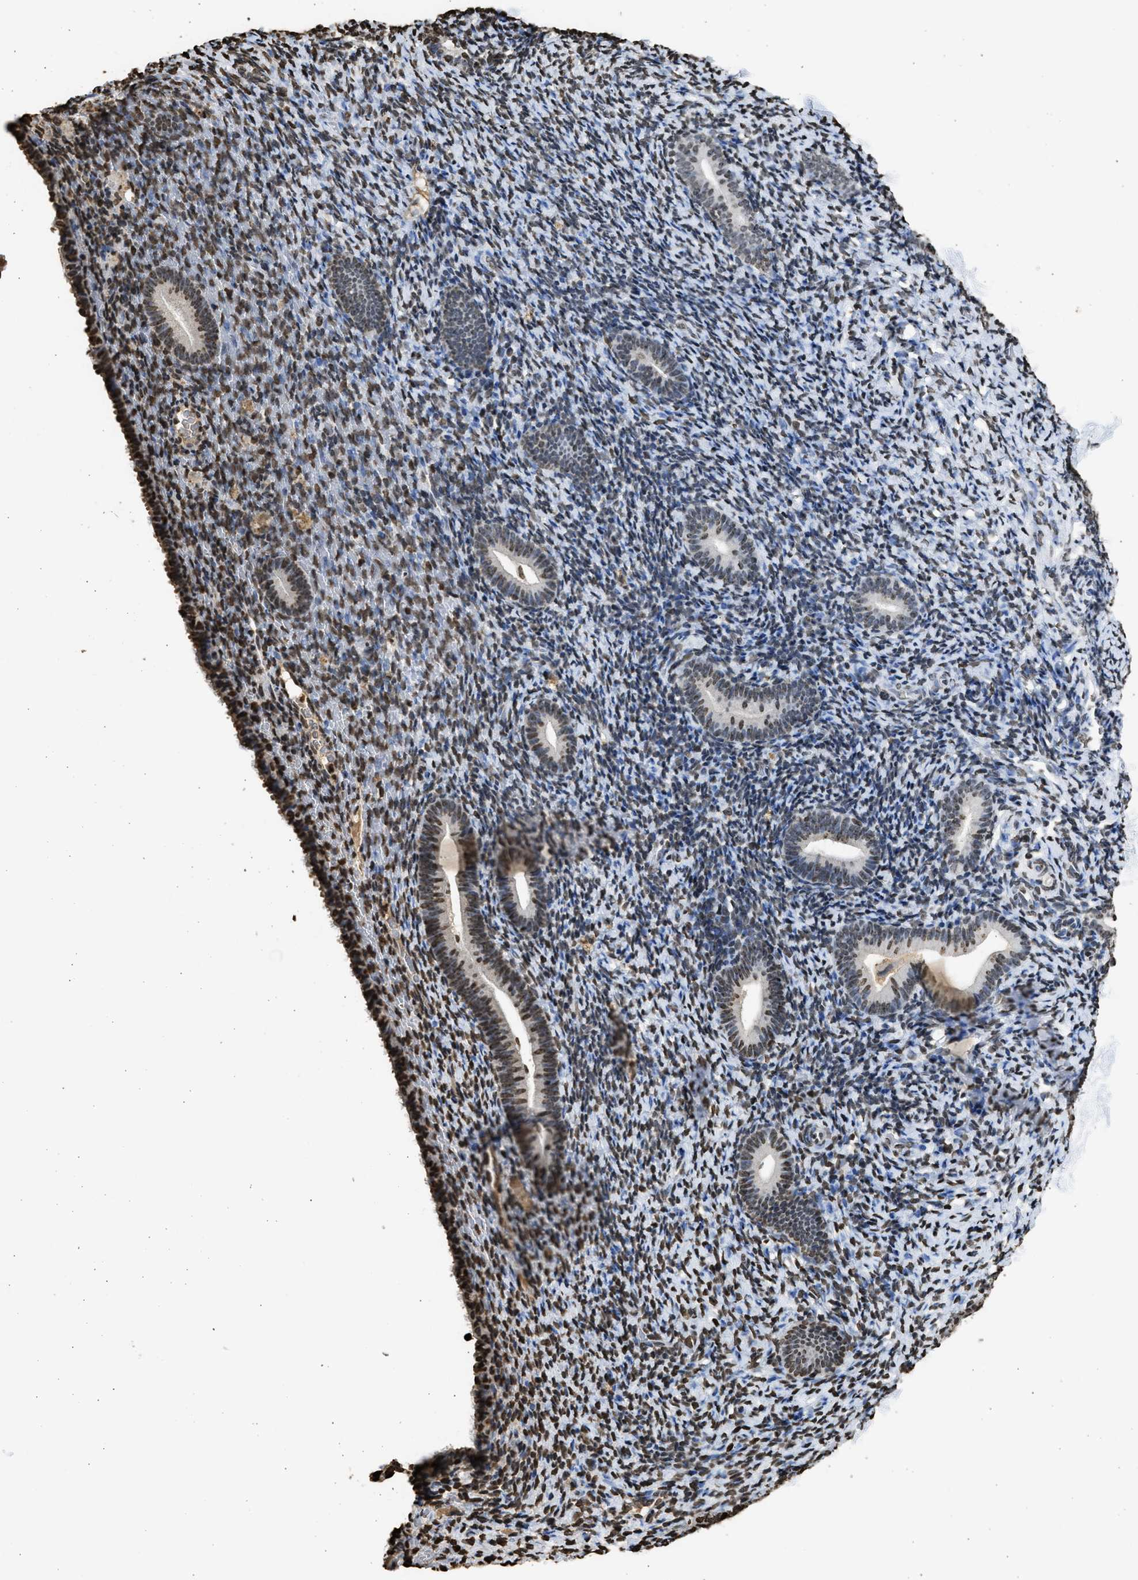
{"staining": {"intensity": "negative", "quantity": "none", "location": "none"}, "tissue": "endometrium", "cell_type": "Cells in endometrial stroma", "image_type": "normal", "snomed": [{"axis": "morphology", "description": "Normal tissue, NOS"}, {"axis": "topography", "description": "Endometrium"}], "caption": "Immunohistochemical staining of unremarkable human endometrium demonstrates no significant expression in cells in endometrial stroma.", "gene": "RRAGC", "patient": {"sex": "female", "age": 51}}